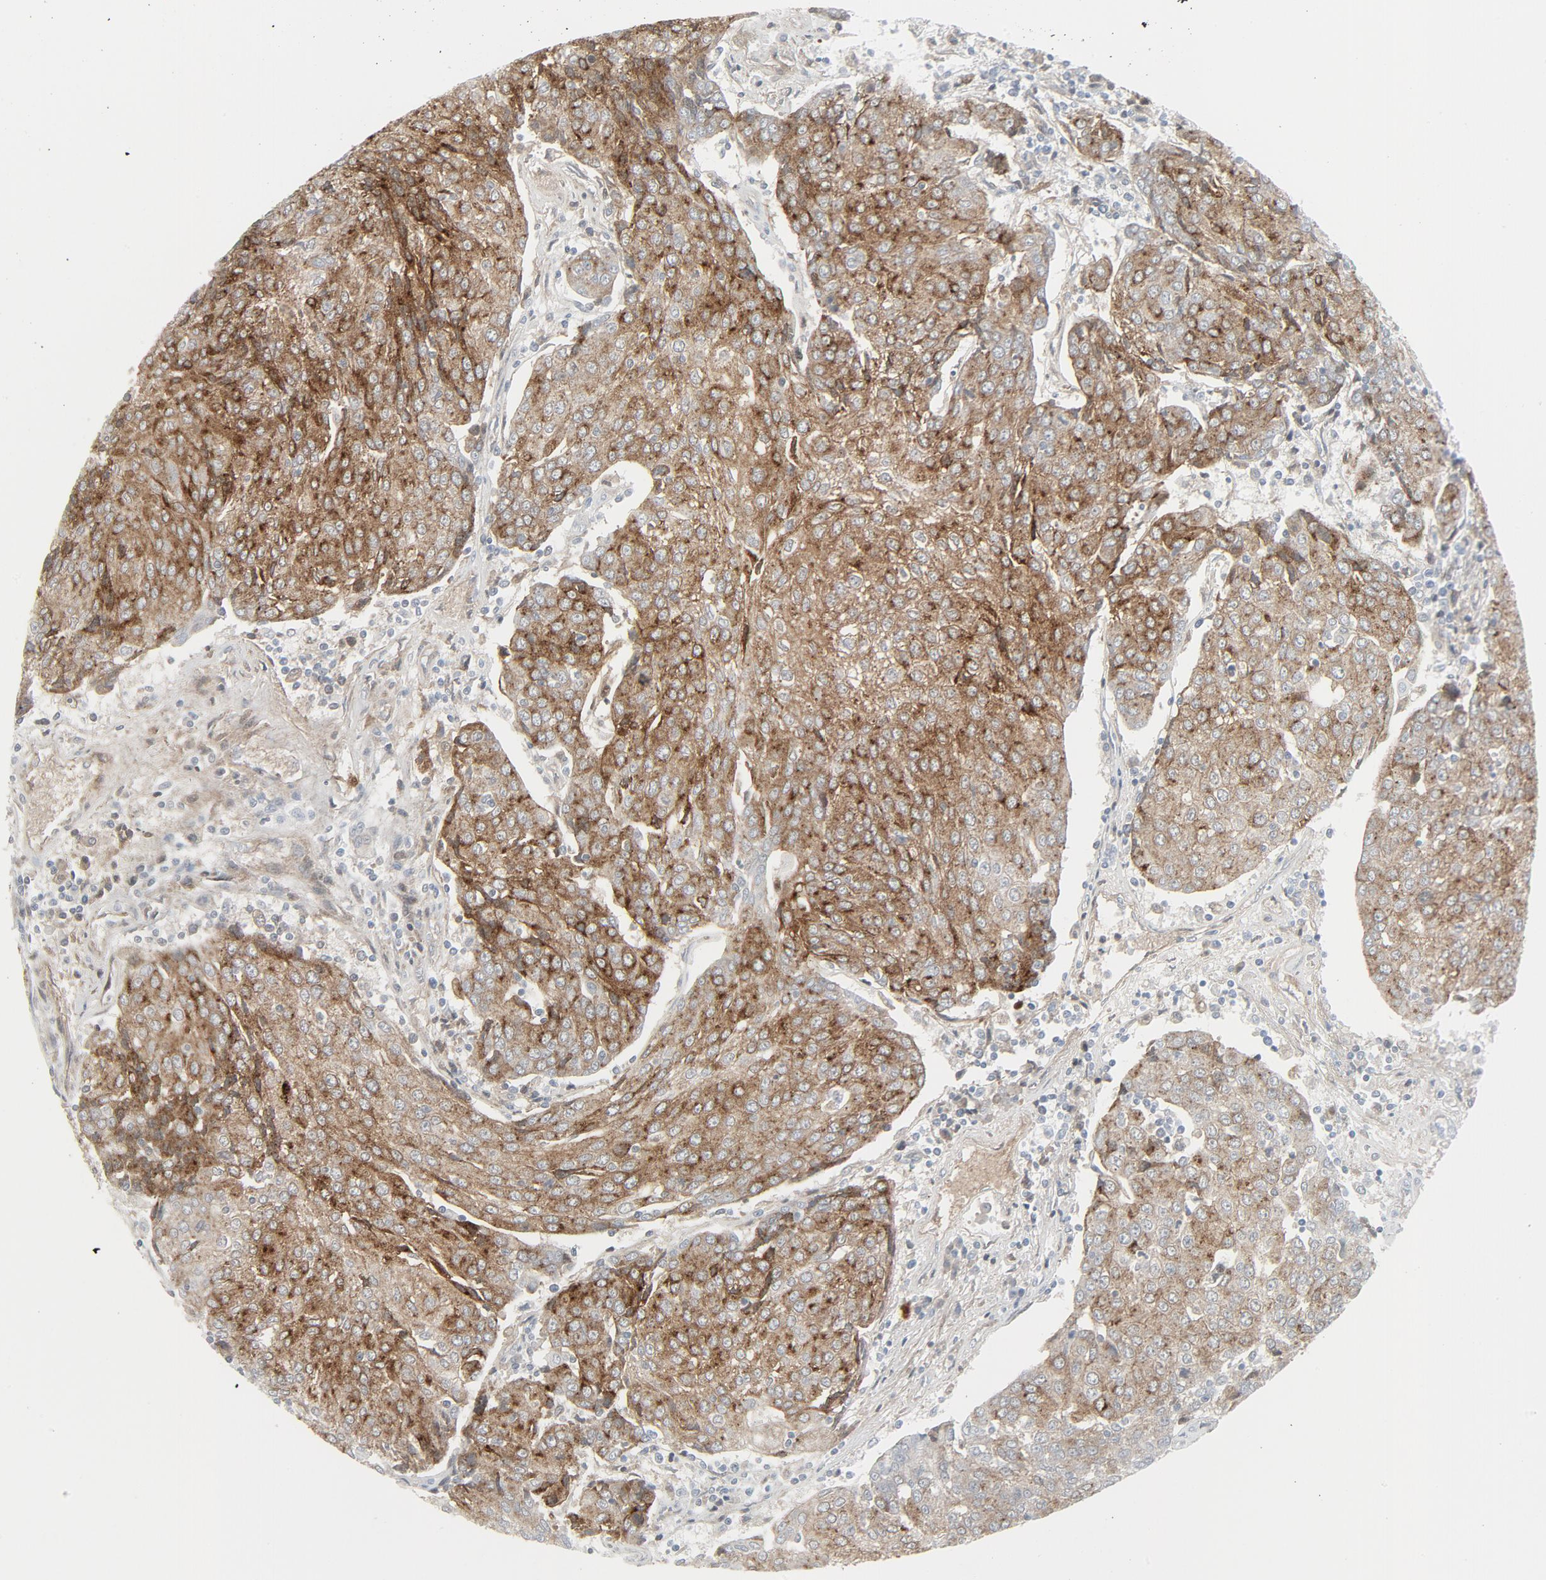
{"staining": {"intensity": "strong", "quantity": ">75%", "location": "cytoplasmic/membranous"}, "tissue": "urothelial cancer", "cell_type": "Tumor cells", "image_type": "cancer", "snomed": [{"axis": "morphology", "description": "Urothelial carcinoma, High grade"}, {"axis": "topography", "description": "Urinary bladder"}], "caption": "Strong cytoplasmic/membranous protein staining is seen in approximately >75% of tumor cells in high-grade urothelial carcinoma. (brown staining indicates protein expression, while blue staining denotes nuclei).", "gene": "FGFR3", "patient": {"sex": "female", "age": 85}}